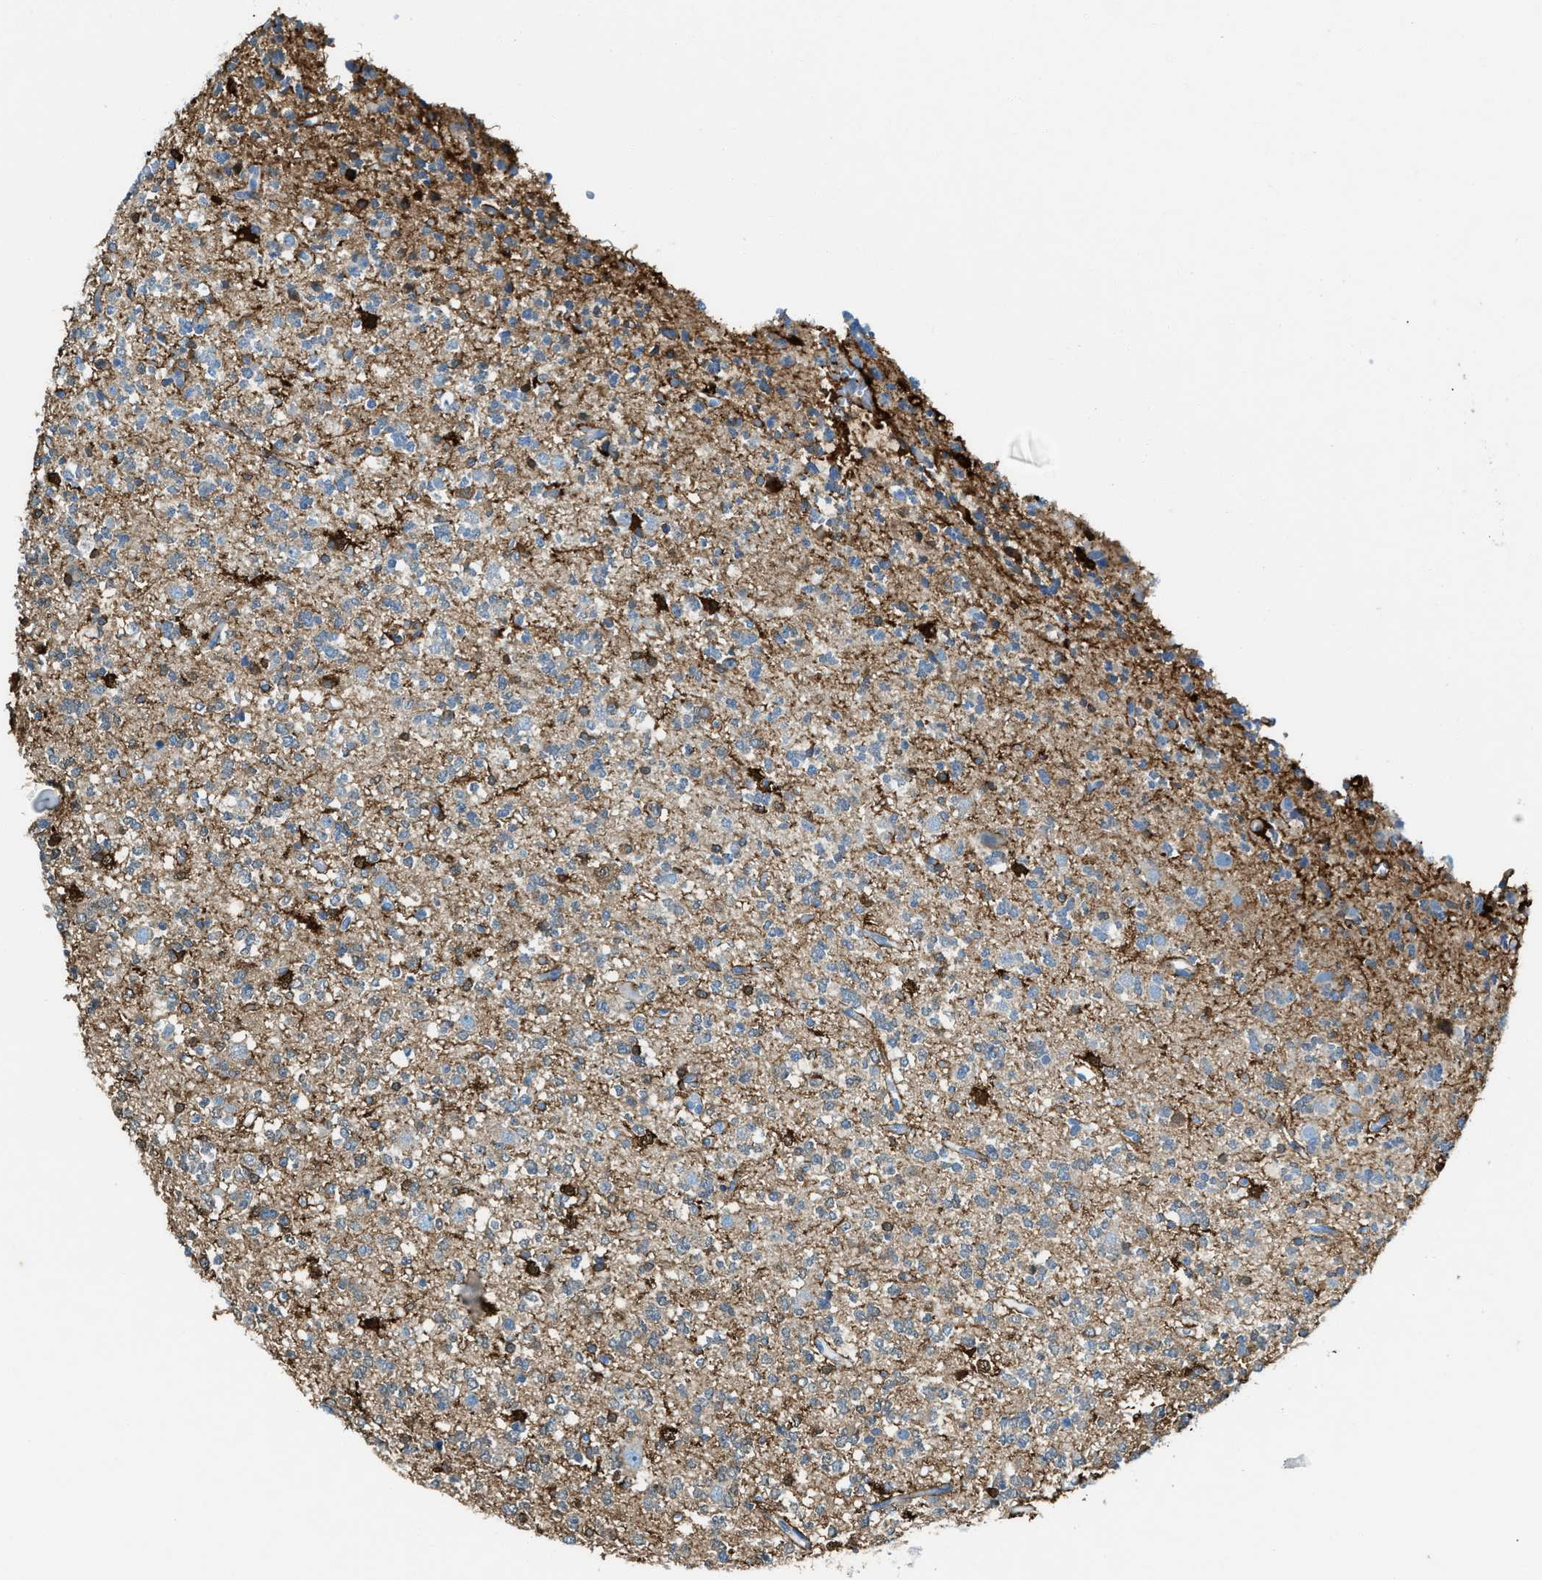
{"staining": {"intensity": "weak", "quantity": "25%-75%", "location": "cytoplasmic/membranous"}, "tissue": "glioma", "cell_type": "Tumor cells", "image_type": "cancer", "snomed": [{"axis": "morphology", "description": "Glioma, malignant, Low grade"}, {"axis": "topography", "description": "Brain"}], "caption": "The image reveals immunohistochemical staining of malignant glioma (low-grade). There is weak cytoplasmic/membranous staining is identified in approximately 25%-75% of tumor cells. Using DAB (brown) and hematoxylin (blue) stains, captured at high magnification using brightfield microscopy.", "gene": "MATCAP2", "patient": {"sex": "male", "age": 38}}